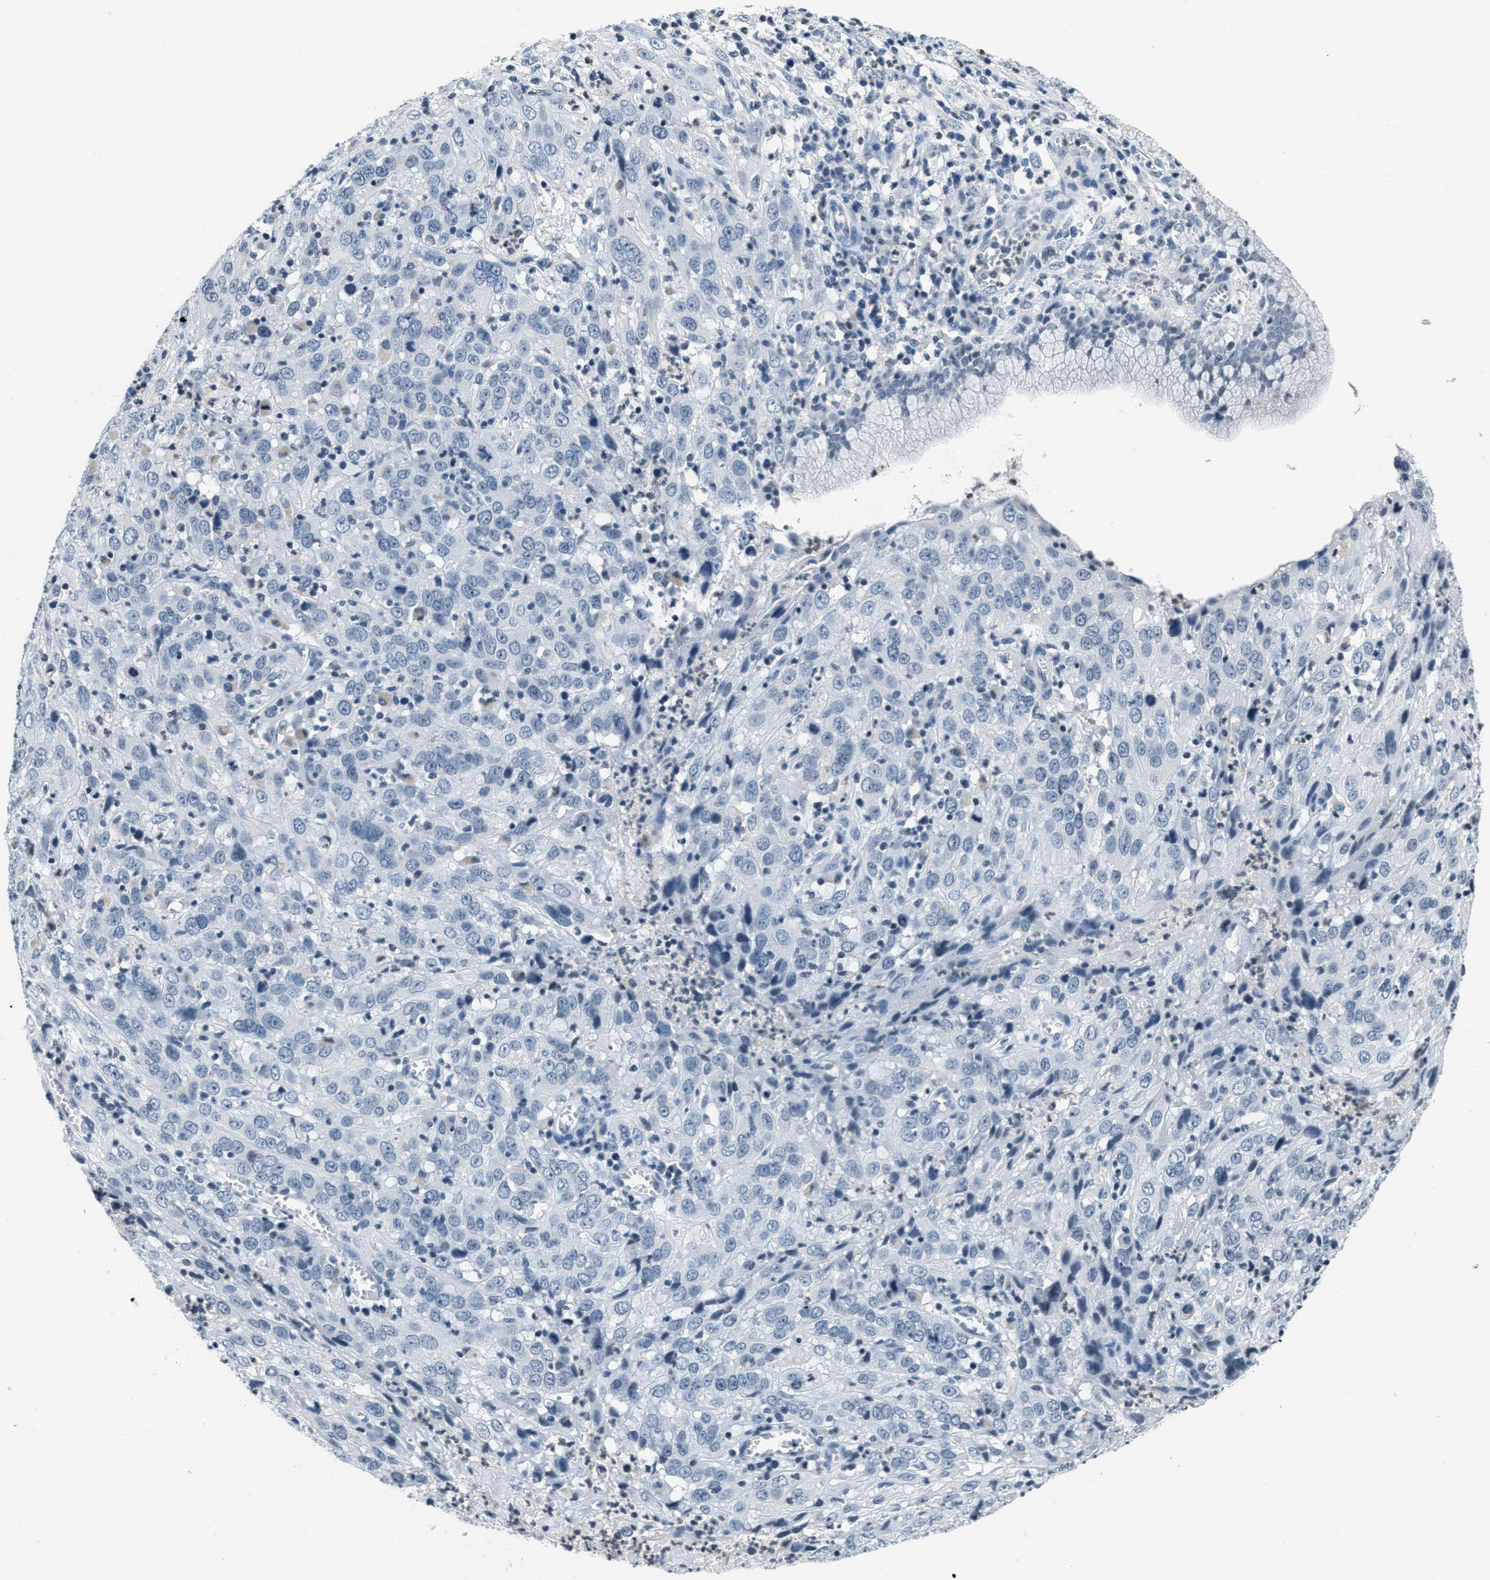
{"staining": {"intensity": "negative", "quantity": "none", "location": "none"}, "tissue": "cervical cancer", "cell_type": "Tumor cells", "image_type": "cancer", "snomed": [{"axis": "morphology", "description": "Squamous cell carcinoma, NOS"}, {"axis": "topography", "description": "Cervix"}], "caption": "A micrograph of cervical cancer stained for a protein demonstrates no brown staining in tumor cells.", "gene": "CA4", "patient": {"sex": "female", "age": 32}}